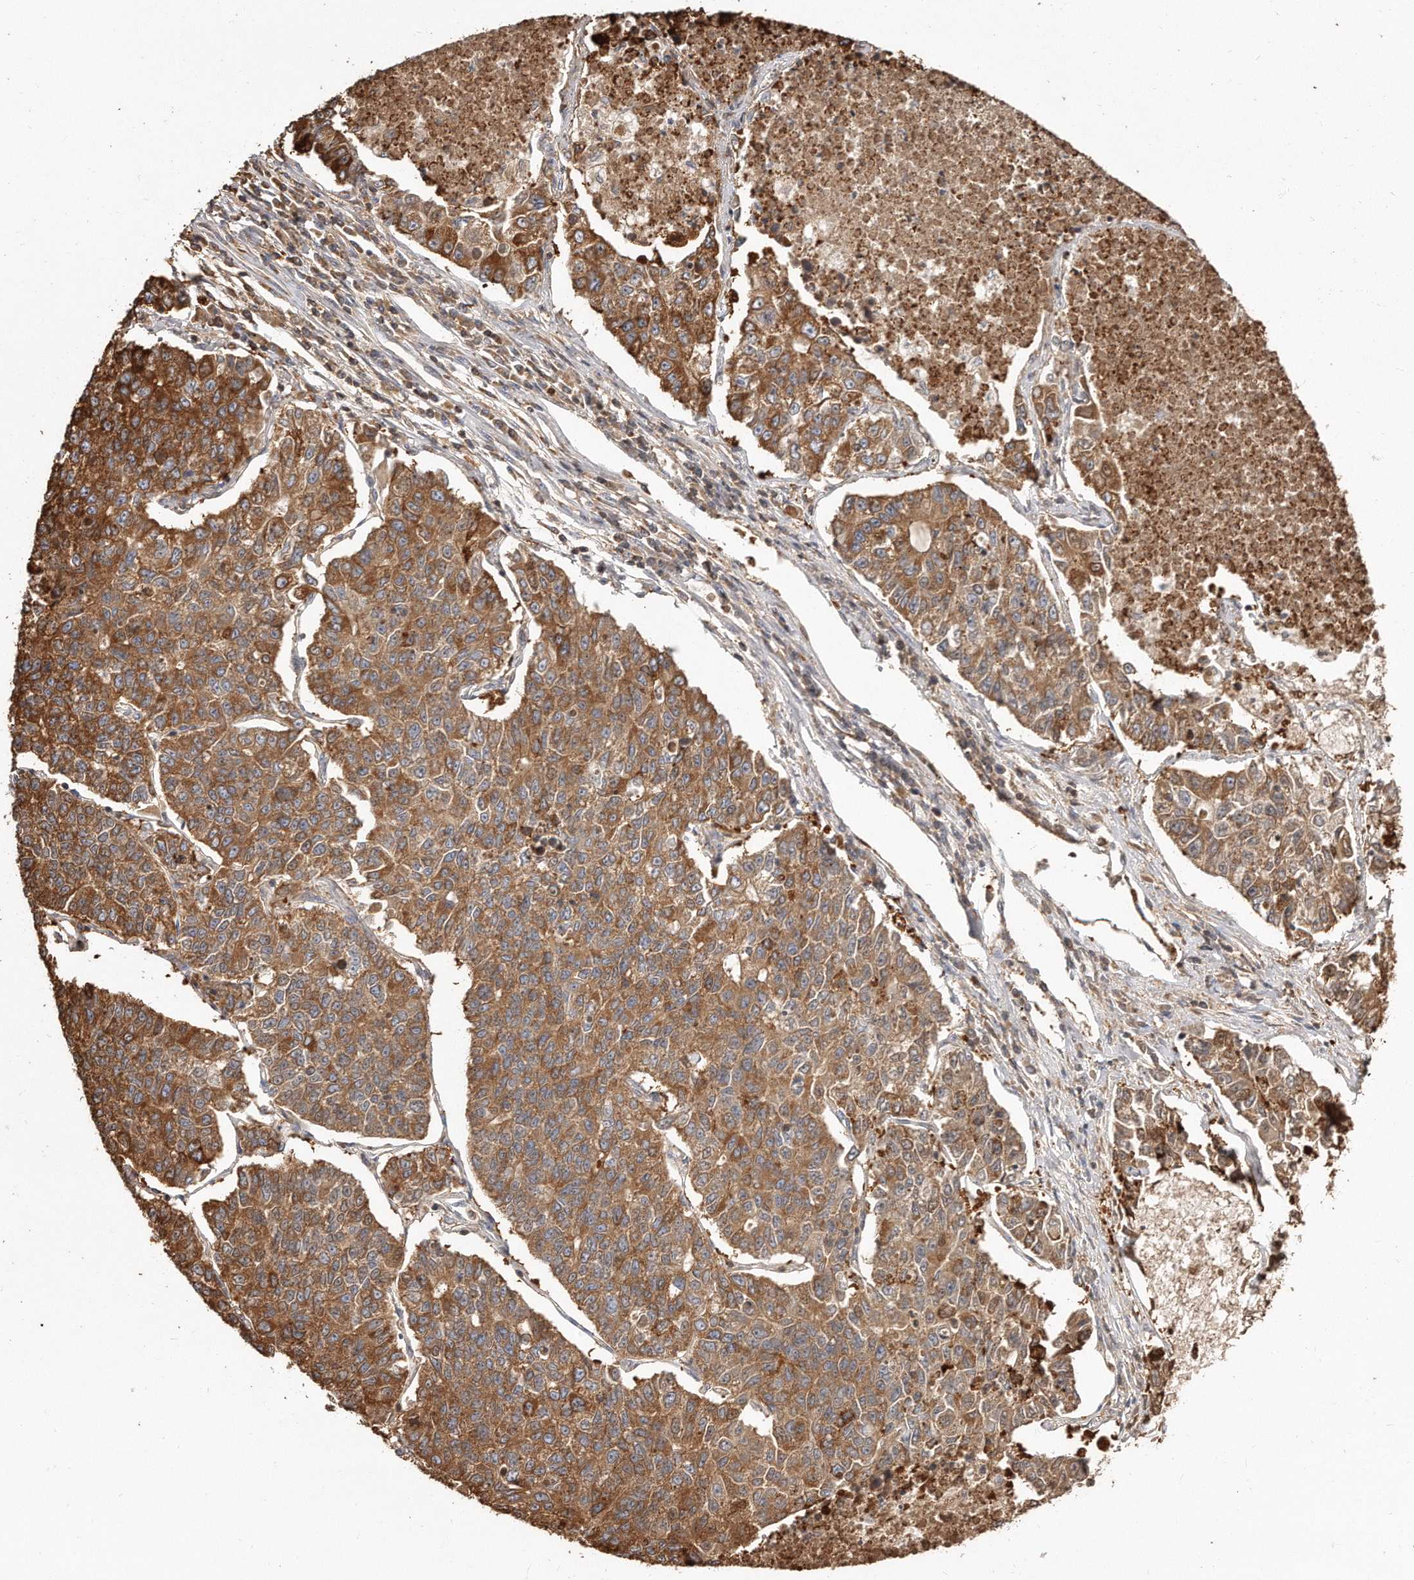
{"staining": {"intensity": "moderate", "quantity": ">75%", "location": "cytoplasmic/membranous"}, "tissue": "lung cancer", "cell_type": "Tumor cells", "image_type": "cancer", "snomed": [{"axis": "morphology", "description": "Adenocarcinoma, NOS"}, {"axis": "topography", "description": "Lung"}], "caption": "Lung cancer stained with immunohistochemistry demonstrates moderate cytoplasmic/membranous staining in approximately >75% of tumor cells.", "gene": "CAP1", "patient": {"sex": "male", "age": 49}}